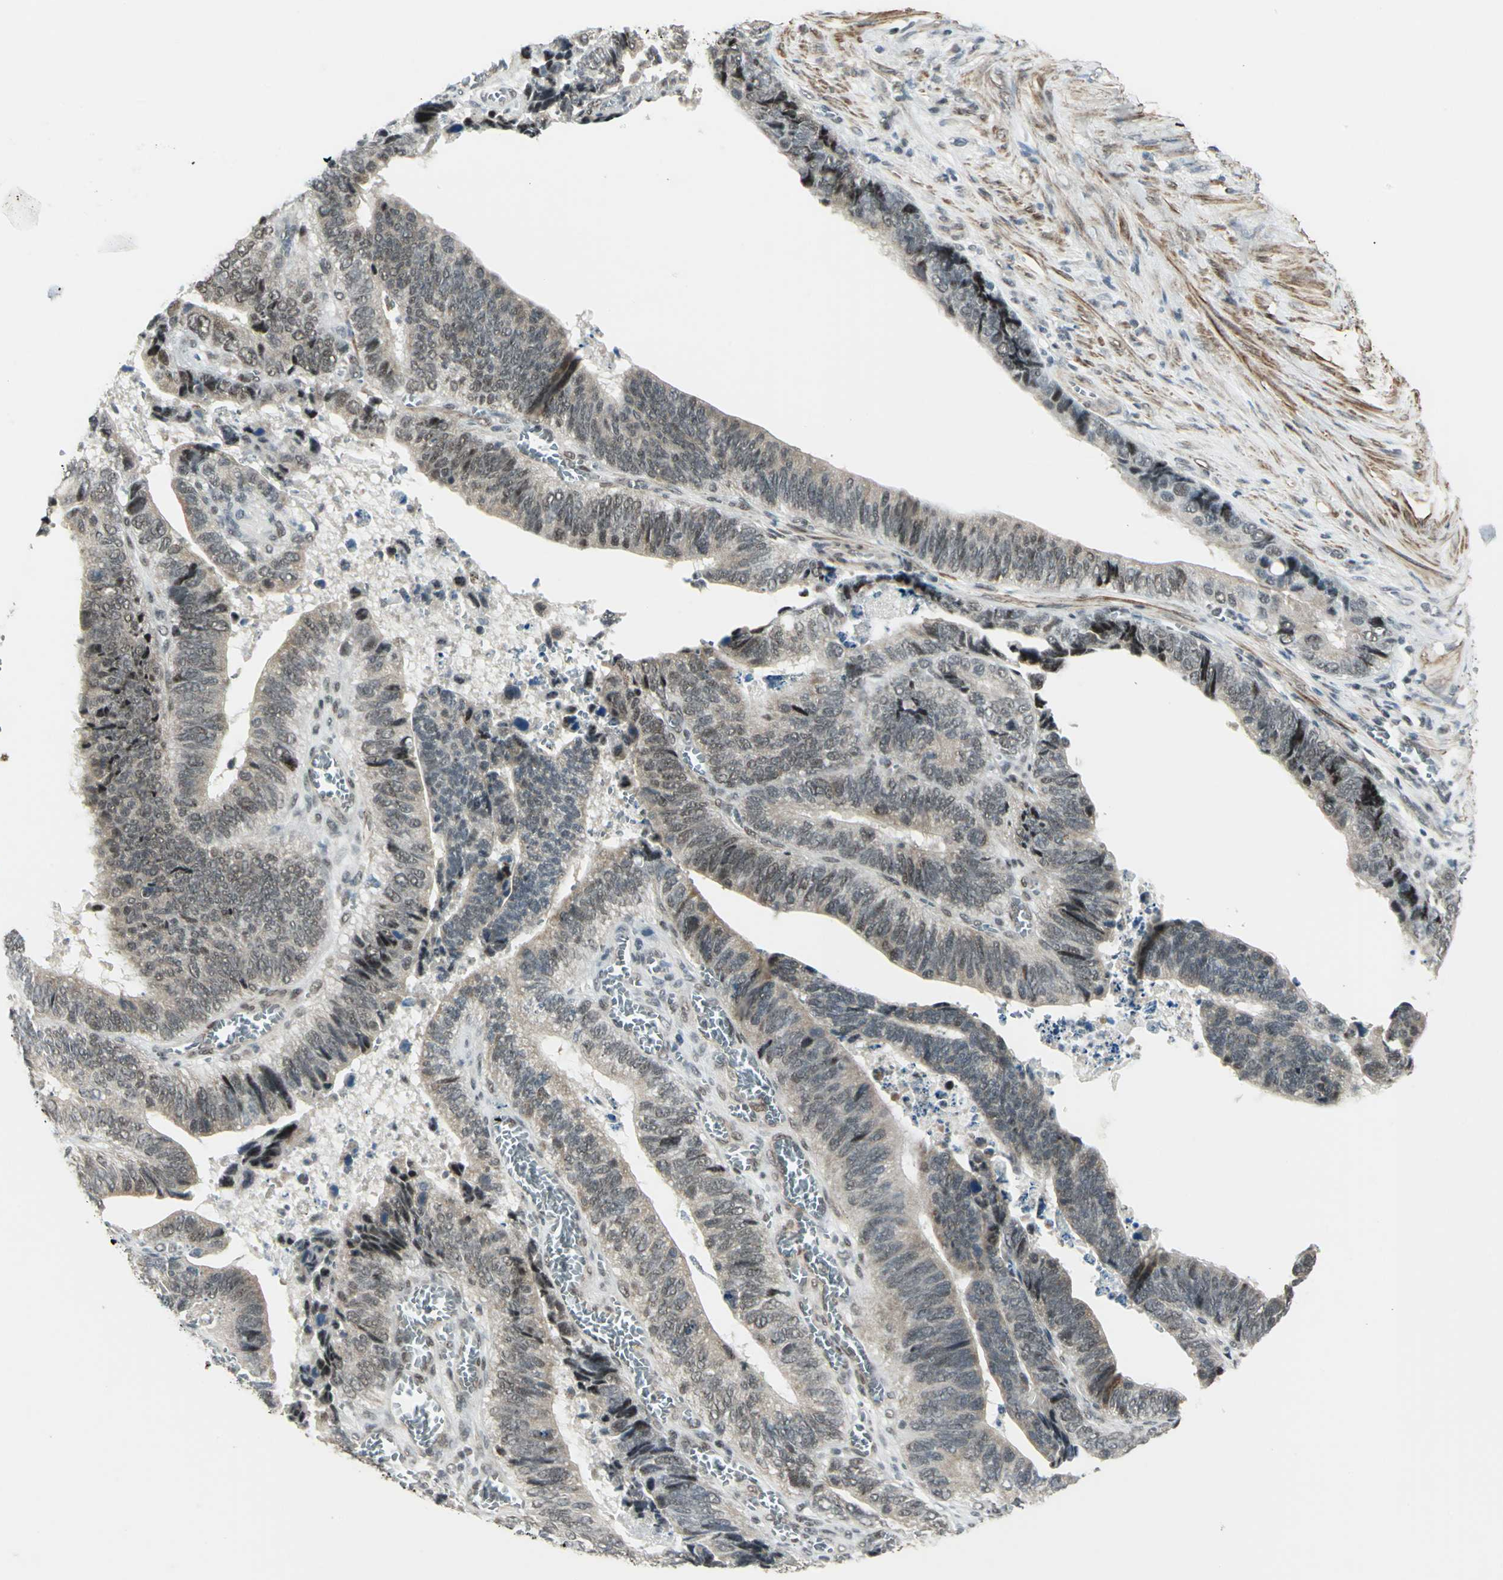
{"staining": {"intensity": "moderate", "quantity": ">75%", "location": "cytoplasmic/membranous,nuclear"}, "tissue": "colorectal cancer", "cell_type": "Tumor cells", "image_type": "cancer", "snomed": [{"axis": "morphology", "description": "Adenocarcinoma, NOS"}, {"axis": "topography", "description": "Colon"}], "caption": "Immunohistochemistry micrograph of human colorectal cancer stained for a protein (brown), which displays medium levels of moderate cytoplasmic/membranous and nuclear staining in about >75% of tumor cells.", "gene": "MTA1", "patient": {"sex": "male", "age": 72}}